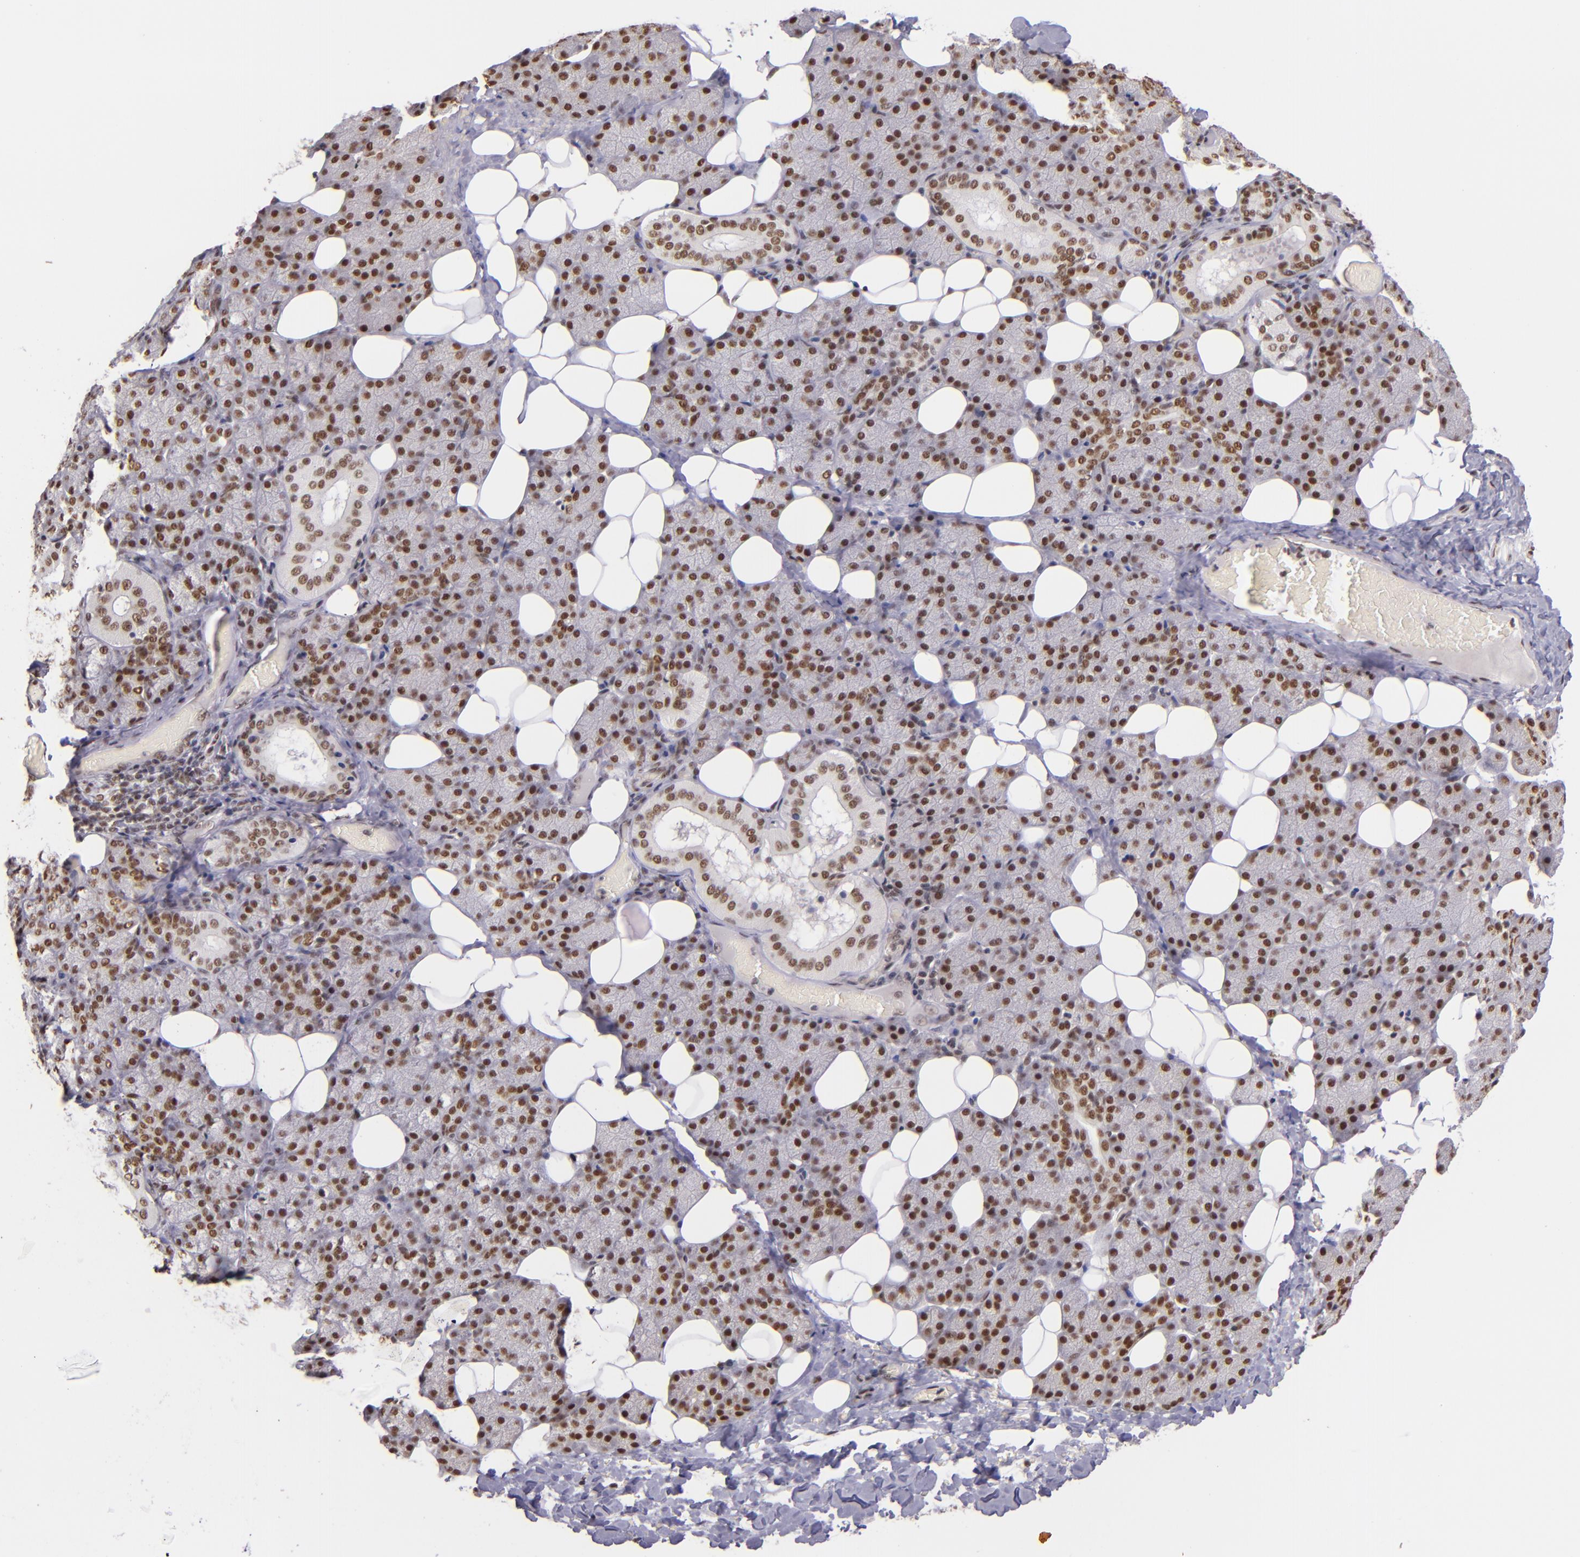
{"staining": {"intensity": "moderate", "quantity": ">75%", "location": "nuclear"}, "tissue": "salivary gland", "cell_type": "Glandular cells", "image_type": "normal", "snomed": [{"axis": "morphology", "description": "Normal tissue, NOS"}, {"axis": "topography", "description": "Lymph node"}, {"axis": "topography", "description": "Salivary gland"}], "caption": "A brown stain highlights moderate nuclear expression of a protein in glandular cells of normal salivary gland.", "gene": "ZNF148", "patient": {"sex": "male", "age": 8}}